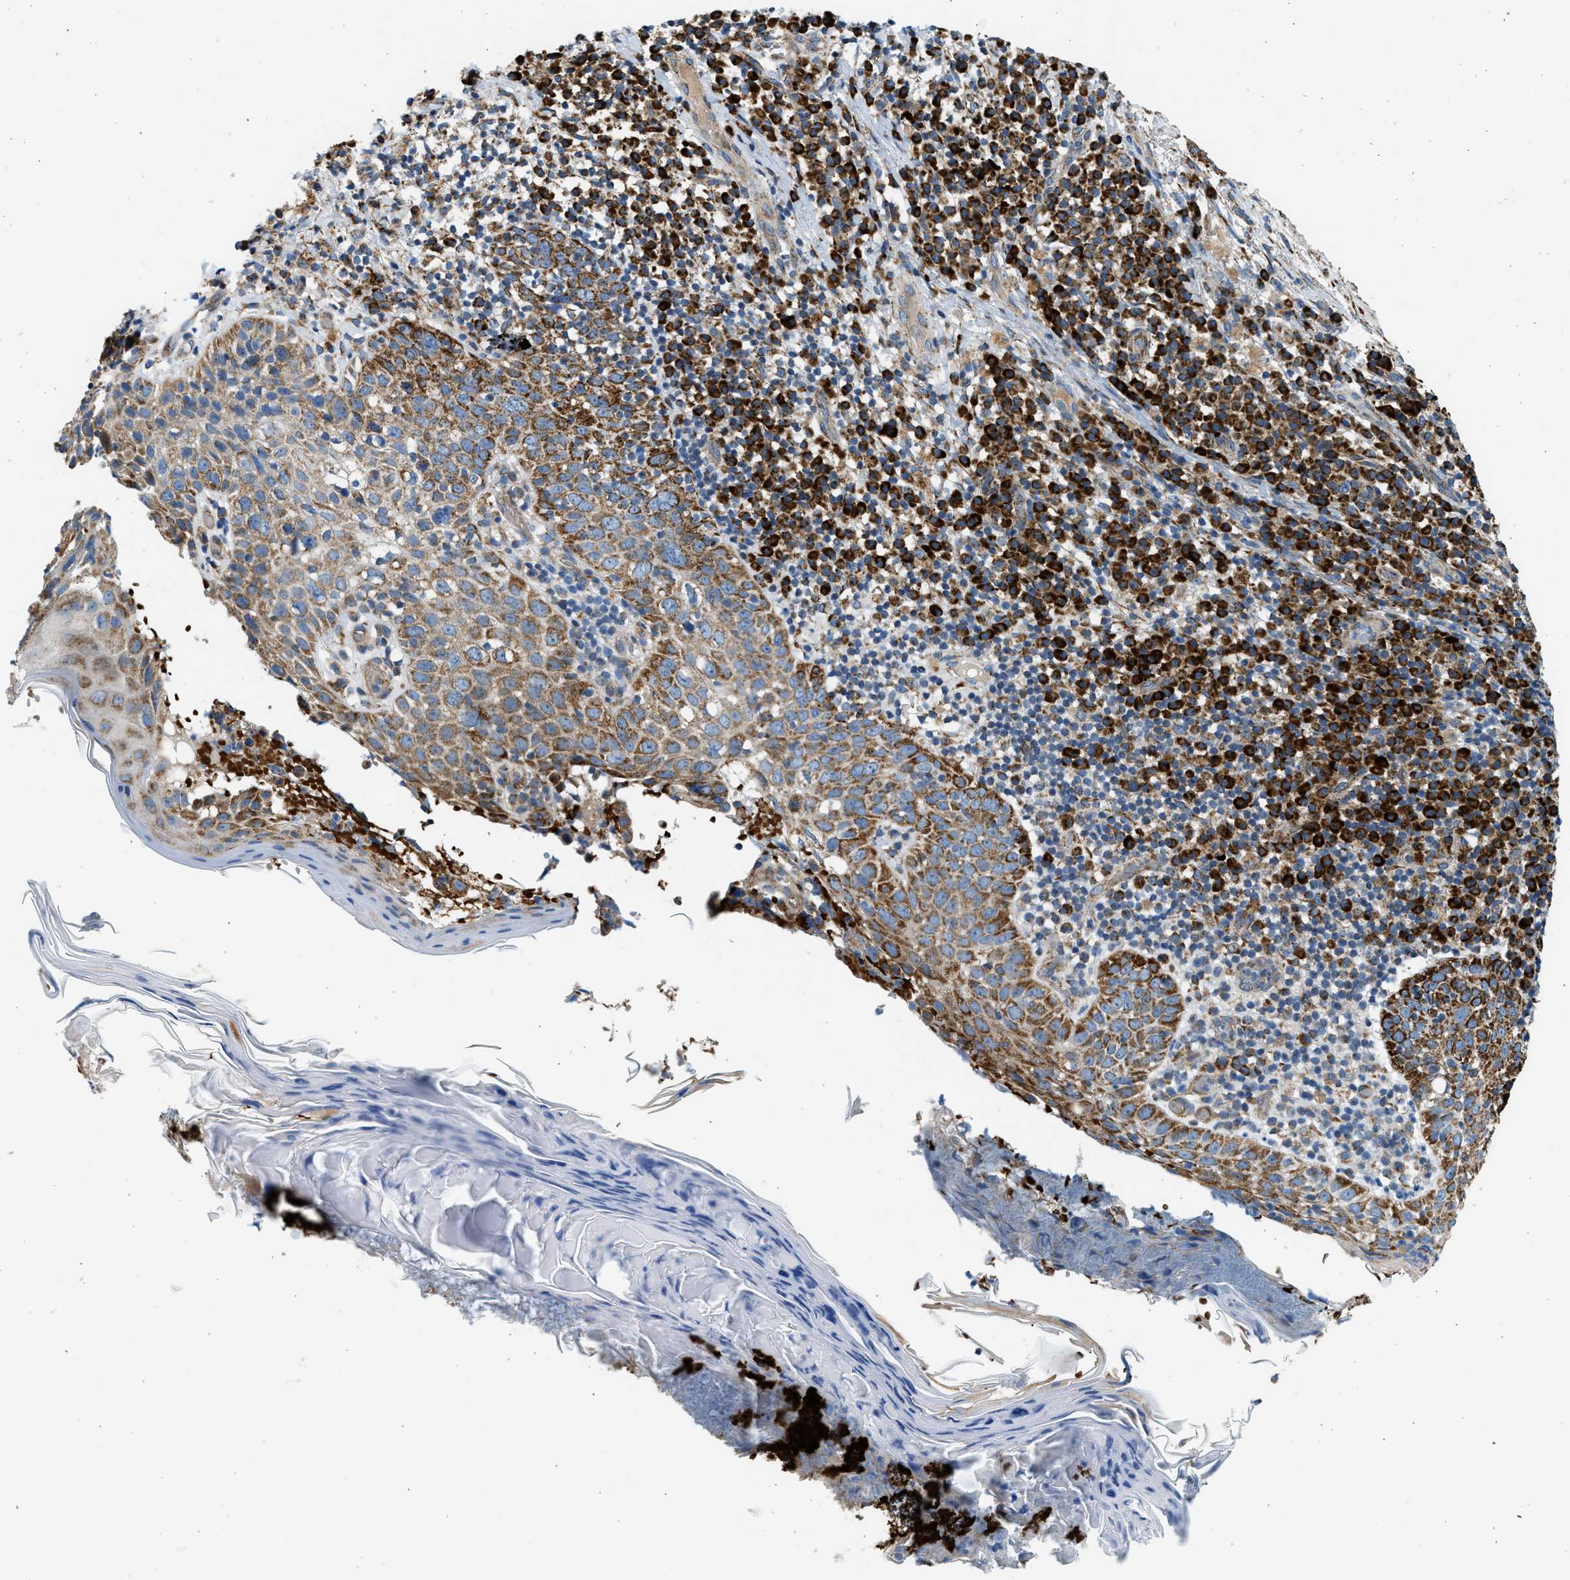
{"staining": {"intensity": "strong", "quantity": ">75%", "location": "cytoplasmic/membranous"}, "tissue": "skin cancer", "cell_type": "Tumor cells", "image_type": "cancer", "snomed": [{"axis": "morphology", "description": "Squamous cell carcinoma in situ, NOS"}, {"axis": "morphology", "description": "Squamous cell carcinoma, NOS"}, {"axis": "topography", "description": "Skin"}], "caption": "Immunohistochemistry histopathology image of skin squamous cell carcinoma in situ stained for a protein (brown), which demonstrates high levels of strong cytoplasmic/membranous expression in about >75% of tumor cells.", "gene": "KCNMB3", "patient": {"sex": "male", "age": 93}}